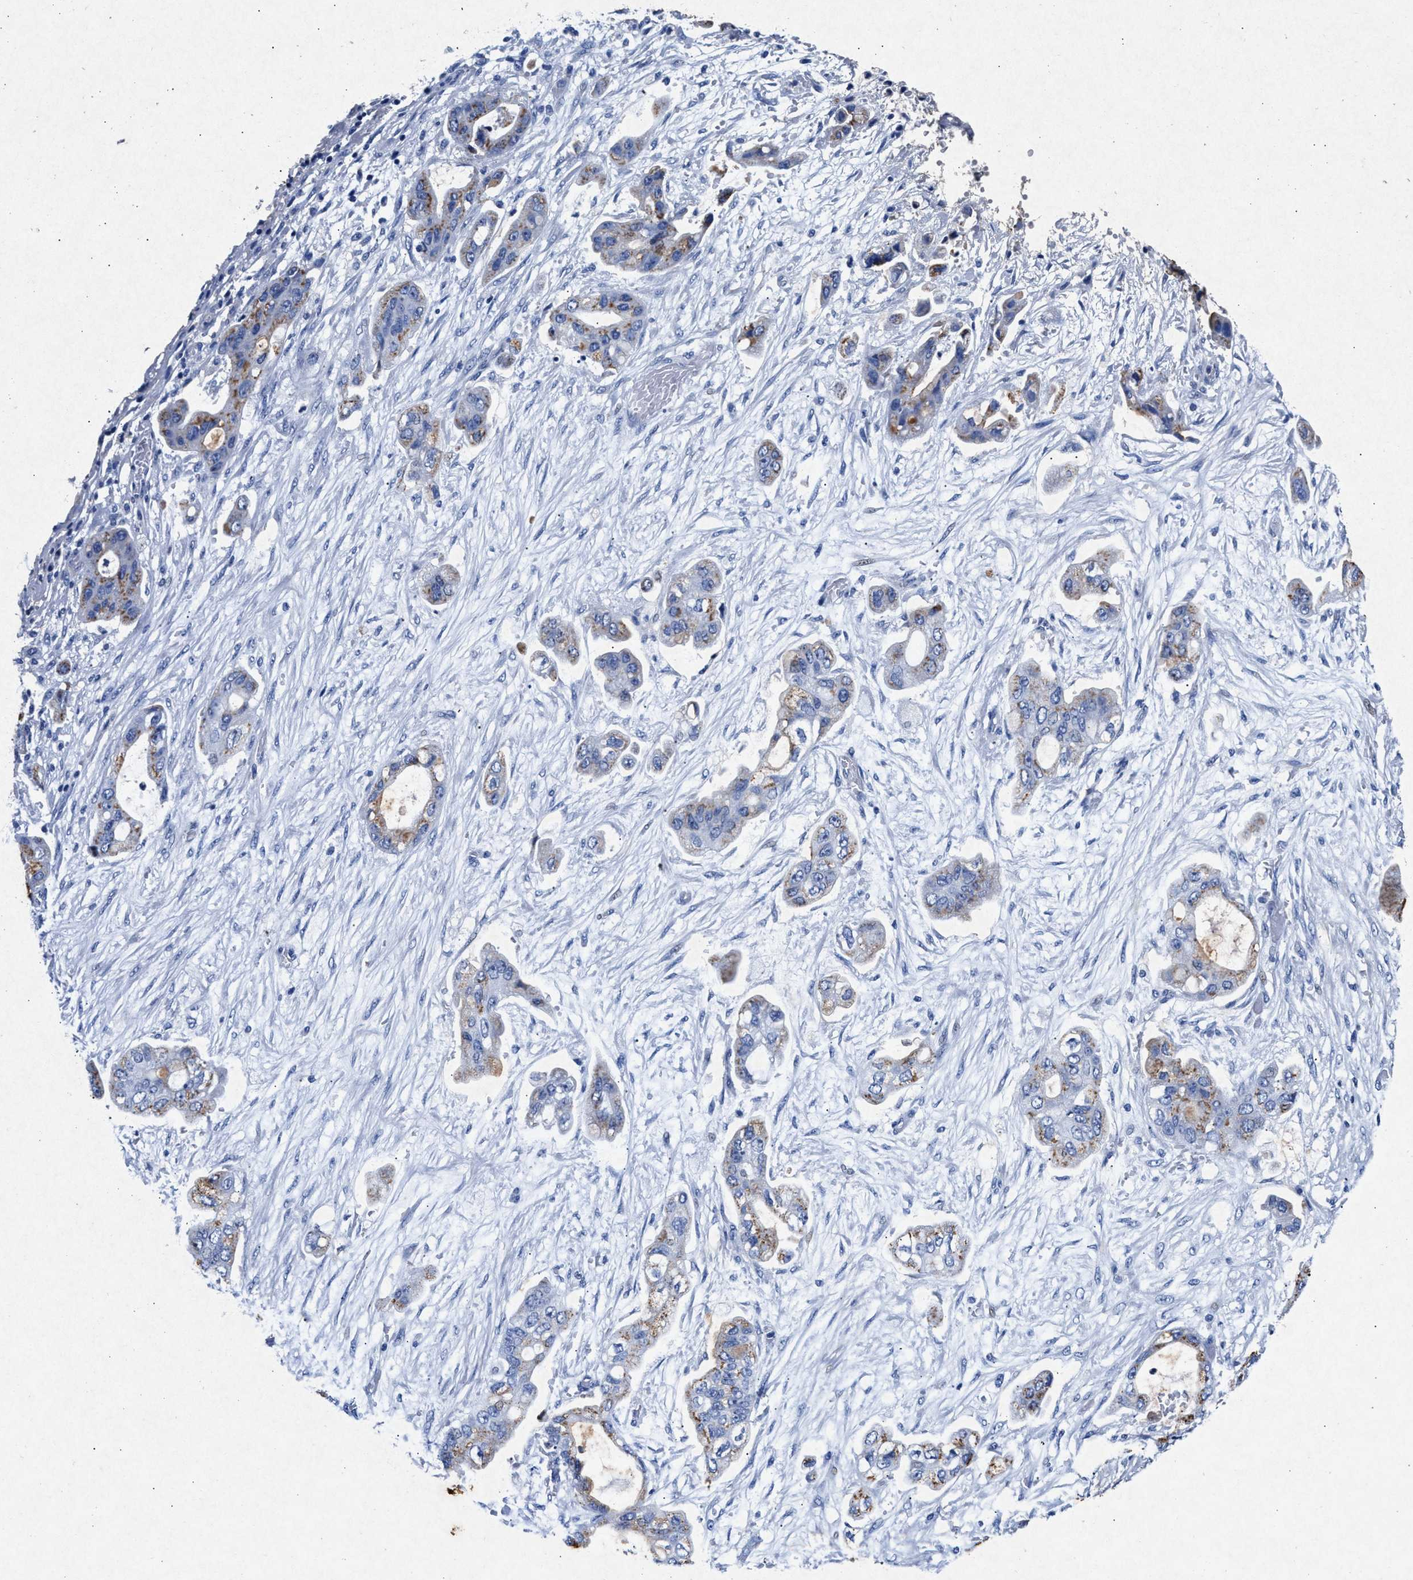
{"staining": {"intensity": "moderate", "quantity": ">75%", "location": "cytoplasmic/membranous"}, "tissue": "stomach cancer", "cell_type": "Tumor cells", "image_type": "cancer", "snomed": [{"axis": "morphology", "description": "Adenocarcinoma, NOS"}, {"axis": "topography", "description": "Stomach"}], "caption": "High-magnification brightfield microscopy of adenocarcinoma (stomach) stained with DAB (3,3'-diaminobenzidine) (brown) and counterstained with hematoxylin (blue). tumor cells exhibit moderate cytoplasmic/membranous positivity is identified in about>75% of cells. The staining was performed using DAB, with brown indicating positive protein expression. Nuclei are stained blue with hematoxylin.", "gene": "MAP6", "patient": {"sex": "male", "age": 62}}